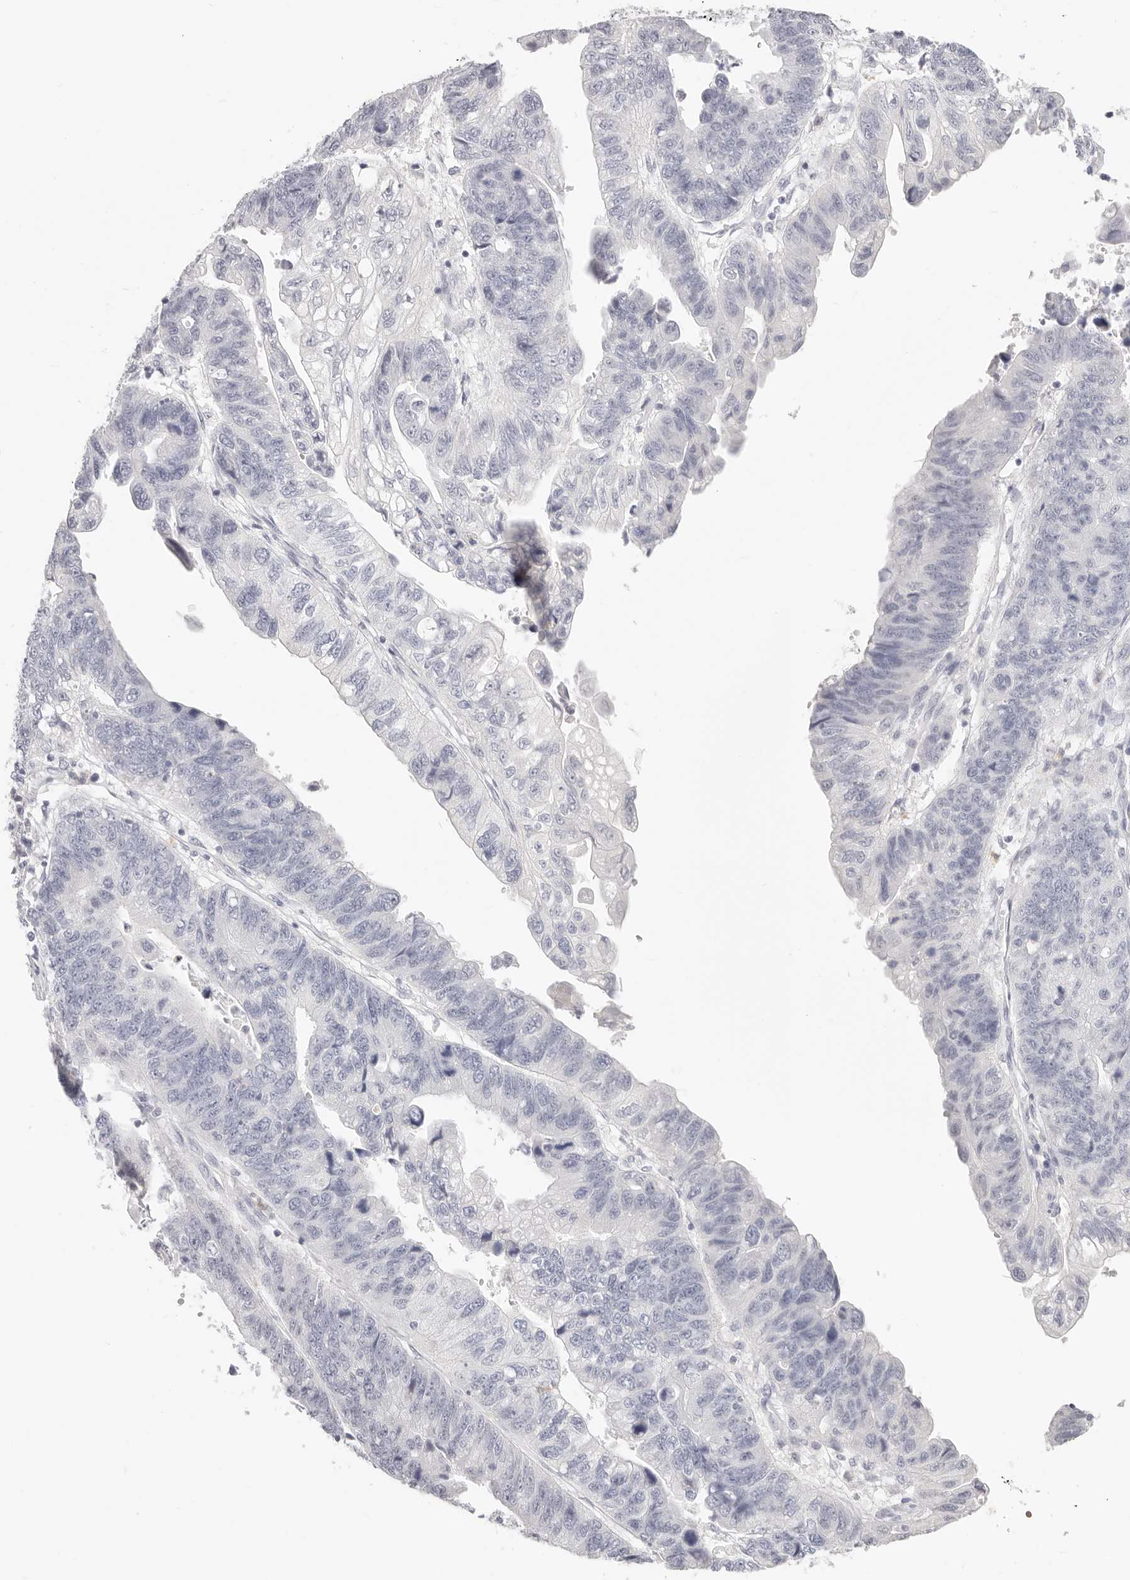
{"staining": {"intensity": "negative", "quantity": "none", "location": "none"}, "tissue": "stomach cancer", "cell_type": "Tumor cells", "image_type": "cancer", "snomed": [{"axis": "morphology", "description": "Adenocarcinoma, NOS"}, {"axis": "topography", "description": "Stomach"}], "caption": "IHC photomicrograph of human stomach adenocarcinoma stained for a protein (brown), which displays no positivity in tumor cells. Brightfield microscopy of IHC stained with DAB (brown) and hematoxylin (blue), captured at high magnification.", "gene": "ASCL1", "patient": {"sex": "male", "age": 59}}